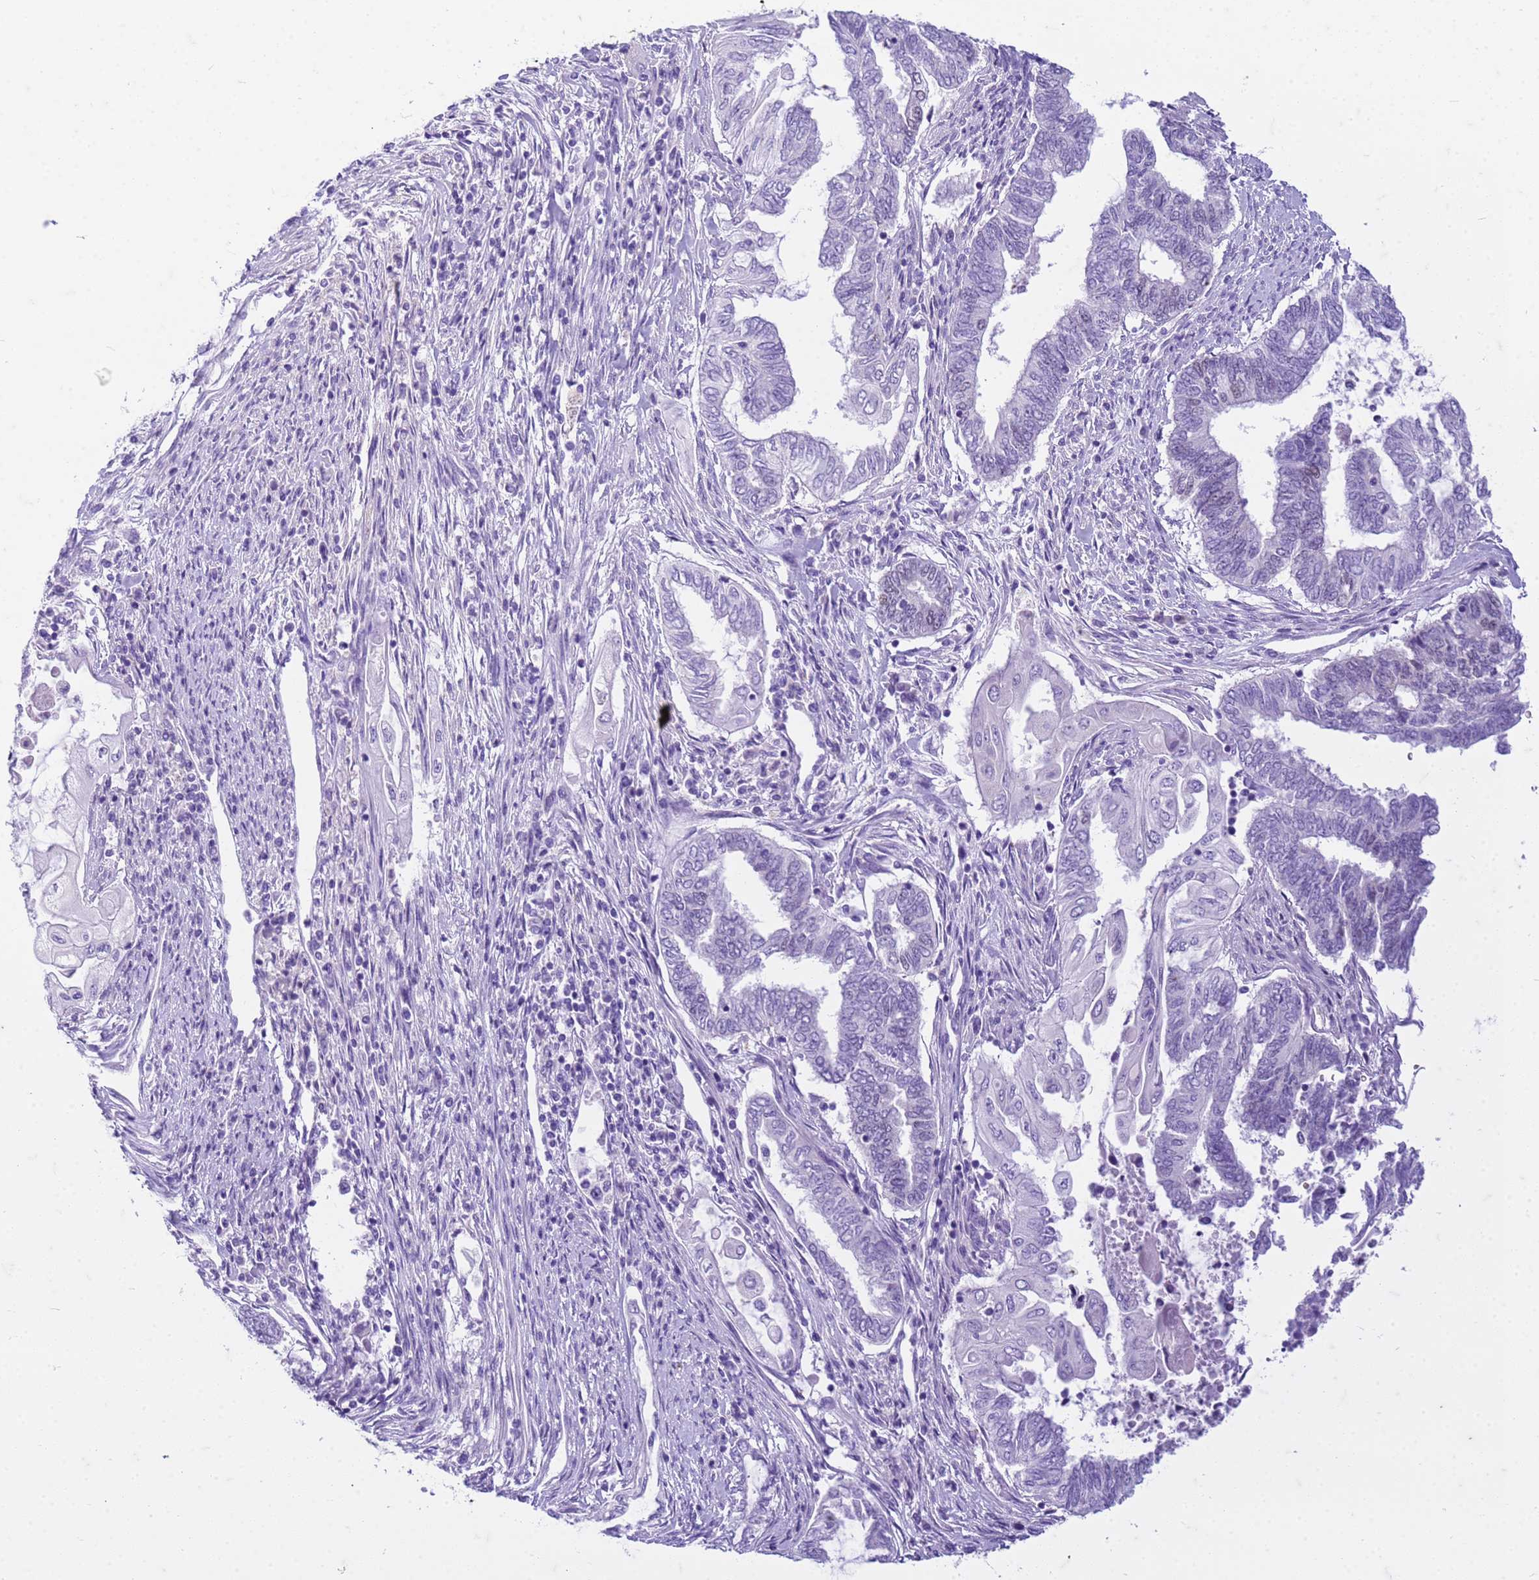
{"staining": {"intensity": "negative", "quantity": "none", "location": "none"}, "tissue": "endometrial cancer", "cell_type": "Tumor cells", "image_type": "cancer", "snomed": [{"axis": "morphology", "description": "Adenocarcinoma, NOS"}, {"axis": "topography", "description": "Uterus"}, {"axis": "topography", "description": "Endometrium"}], "caption": "This is a histopathology image of IHC staining of adenocarcinoma (endometrial), which shows no expression in tumor cells.", "gene": "CFAP100", "patient": {"sex": "female", "age": 70}}